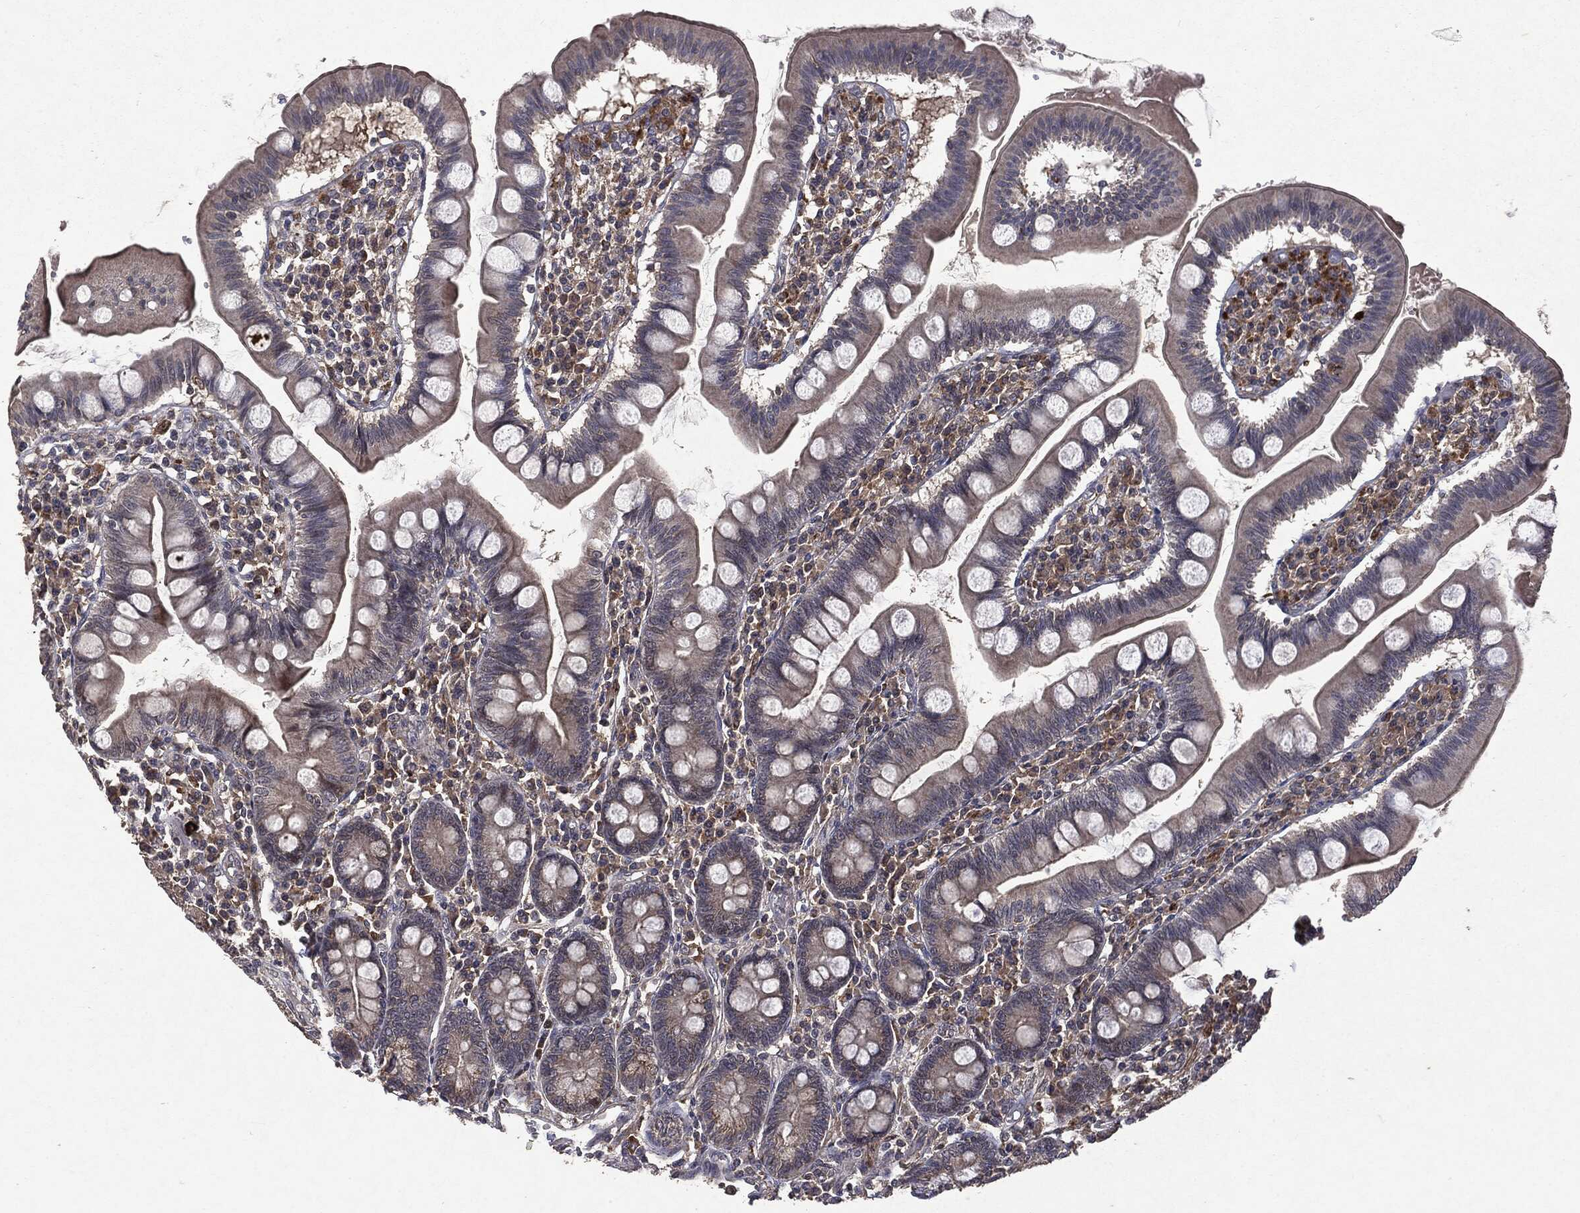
{"staining": {"intensity": "moderate", "quantity": "<25%", "location": "cytoplasmic/membranous"}, "tissue": "small intestine", "cell_type": "Glandular cells", "image_type": "normal", "snomed": [{"axis": "morphology", "description": "Normal tissue, NOS"}, {"axis": "topography", "description": "Small intestine"}], "caption": "The photomicrograph exhibits immunohistochemical staining of benign small intestine. There is moderate cytoplasmic/membranous staining is appreciated in approximately <25% of glandular cells.", "gene": "PTEN", "patient": {"sex": "male", "age": 88}}